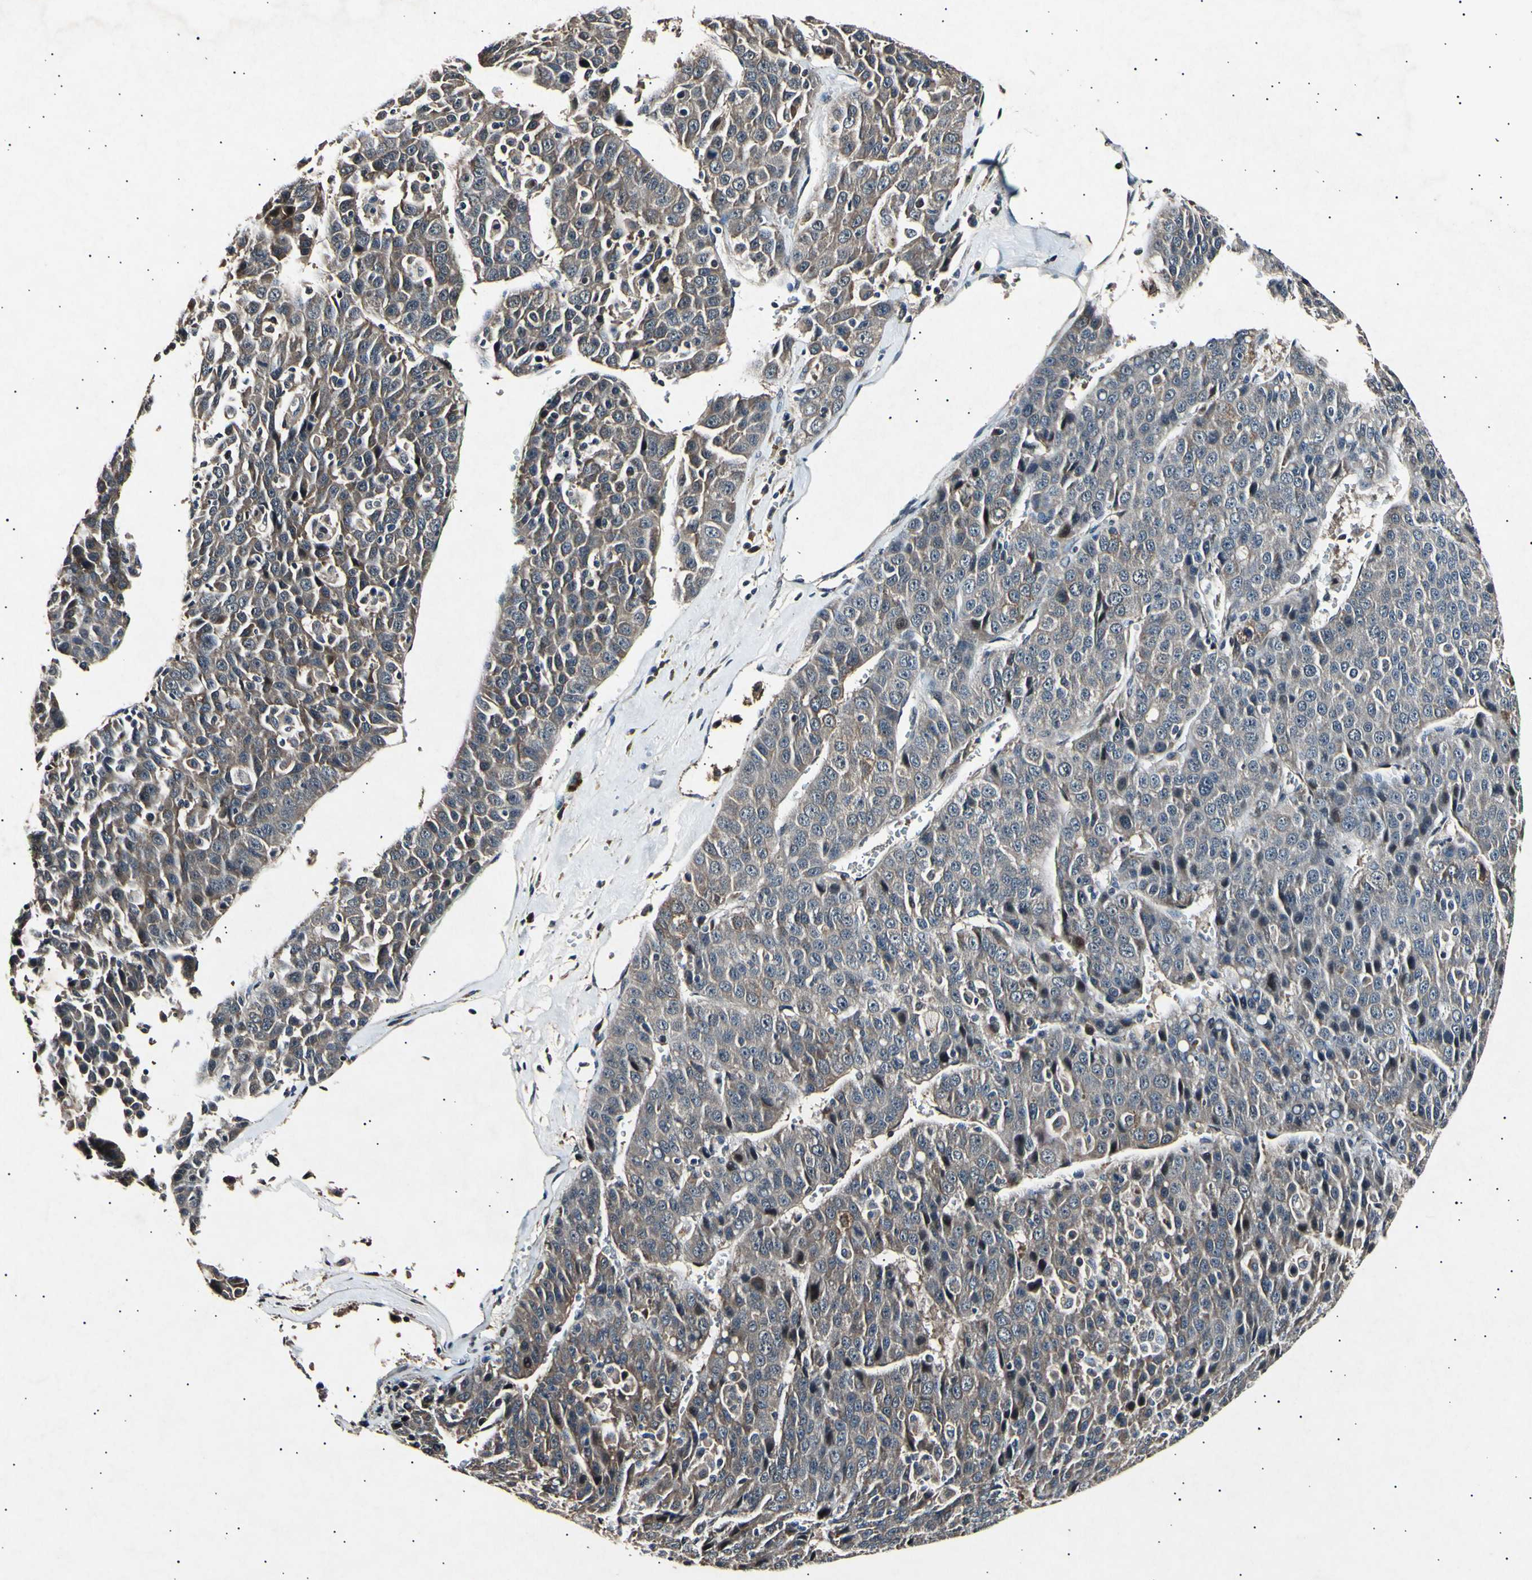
{"staining": {"intensity": "negative", "quantity": "none", "location": "none"}, "tissue": "liver cancer", "cell_type": "Tumor cells", "image_type": "cancer", "snomed": [{"axis": "morphology", "description": "Carcinoma, Hepatocellular, NOS"}, {"axis": "topography", "description": "Liver"}], "caption": "Tumor cells are negative for brown protein staining in liver cancer (hepatocellular carcinoma).", "gene": "ADCY3", "patient": {"sex": "female", "age": 53}}